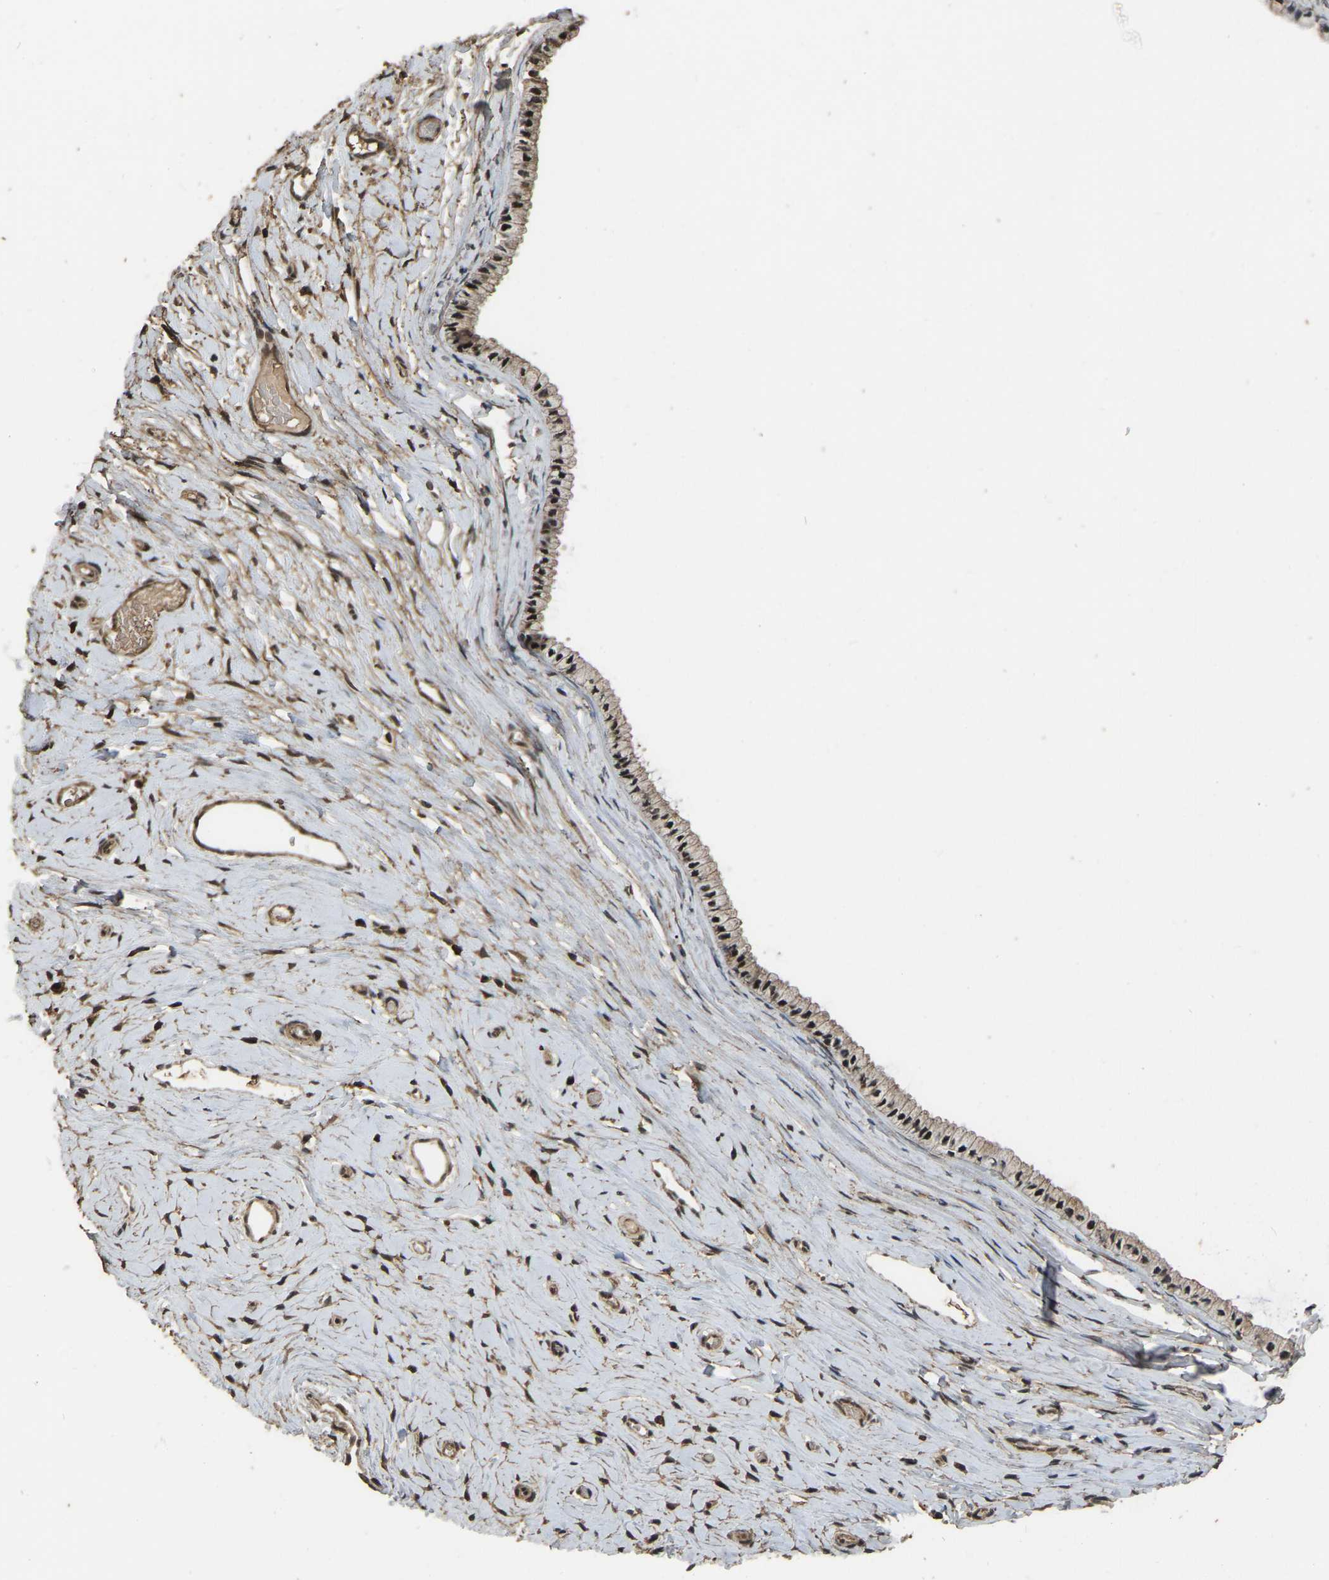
{"staining": {"intensity": "strong", "quantity": ">75%", "location": "nuclear"}, "tissue": "cervix", "cell_type": "Glandular cells", "image_type": "normal", "snomed": [{"axis": "morphology", "description": "Normal tissue, NOS"}, {"axis": "topography", "description": "Cervix"}], "caption": "Immunohistochemistry staining of normal cervix, which reveals high levels of strong nuclear expression in about >75% of glandular cells indicating strong nuclear protein positivity. The staining was performed using DAB (brown) for protein detection and nuclei were counterstained in hematoxylin (blue).", "gene": "ARHGAP23", "patient": {"sex": "female", "age": 39}}